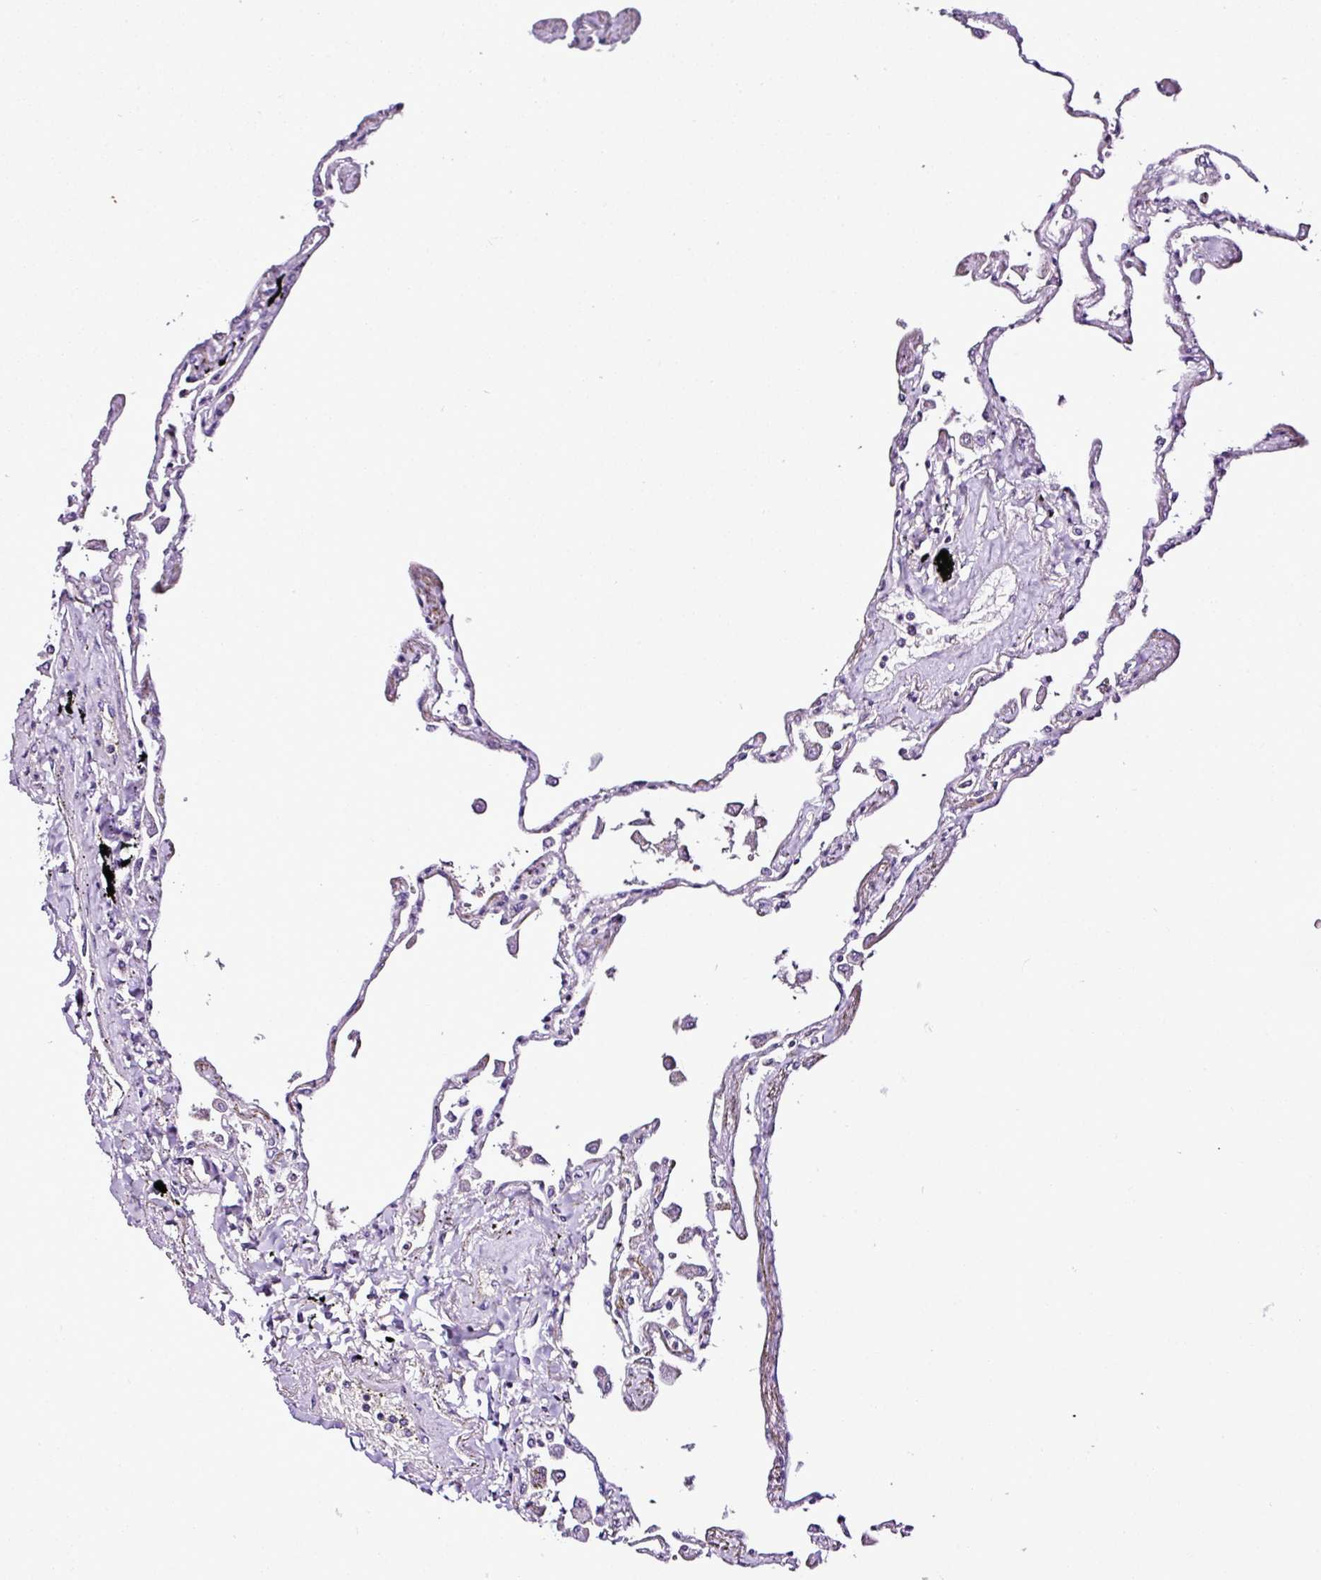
{"staining": {"intensity": "negative", "quantity": "none", "location": "none"}, "tissue": "lung", "cell_type": "Alveolar cells", "image_type": "normal", "snomed": [{"axis": "morphology", "description": "Normal tissue, NOS"}, {"axis": "topography", "description": "Lung"}], "caption": "Immunohistochemistry micrograph of unremarkable lung: human lung stained with DAB reveals no significant protein expression in alveolar cells.", "gene": "ESR1", "patient": {"sex": "female", "age": 67}}